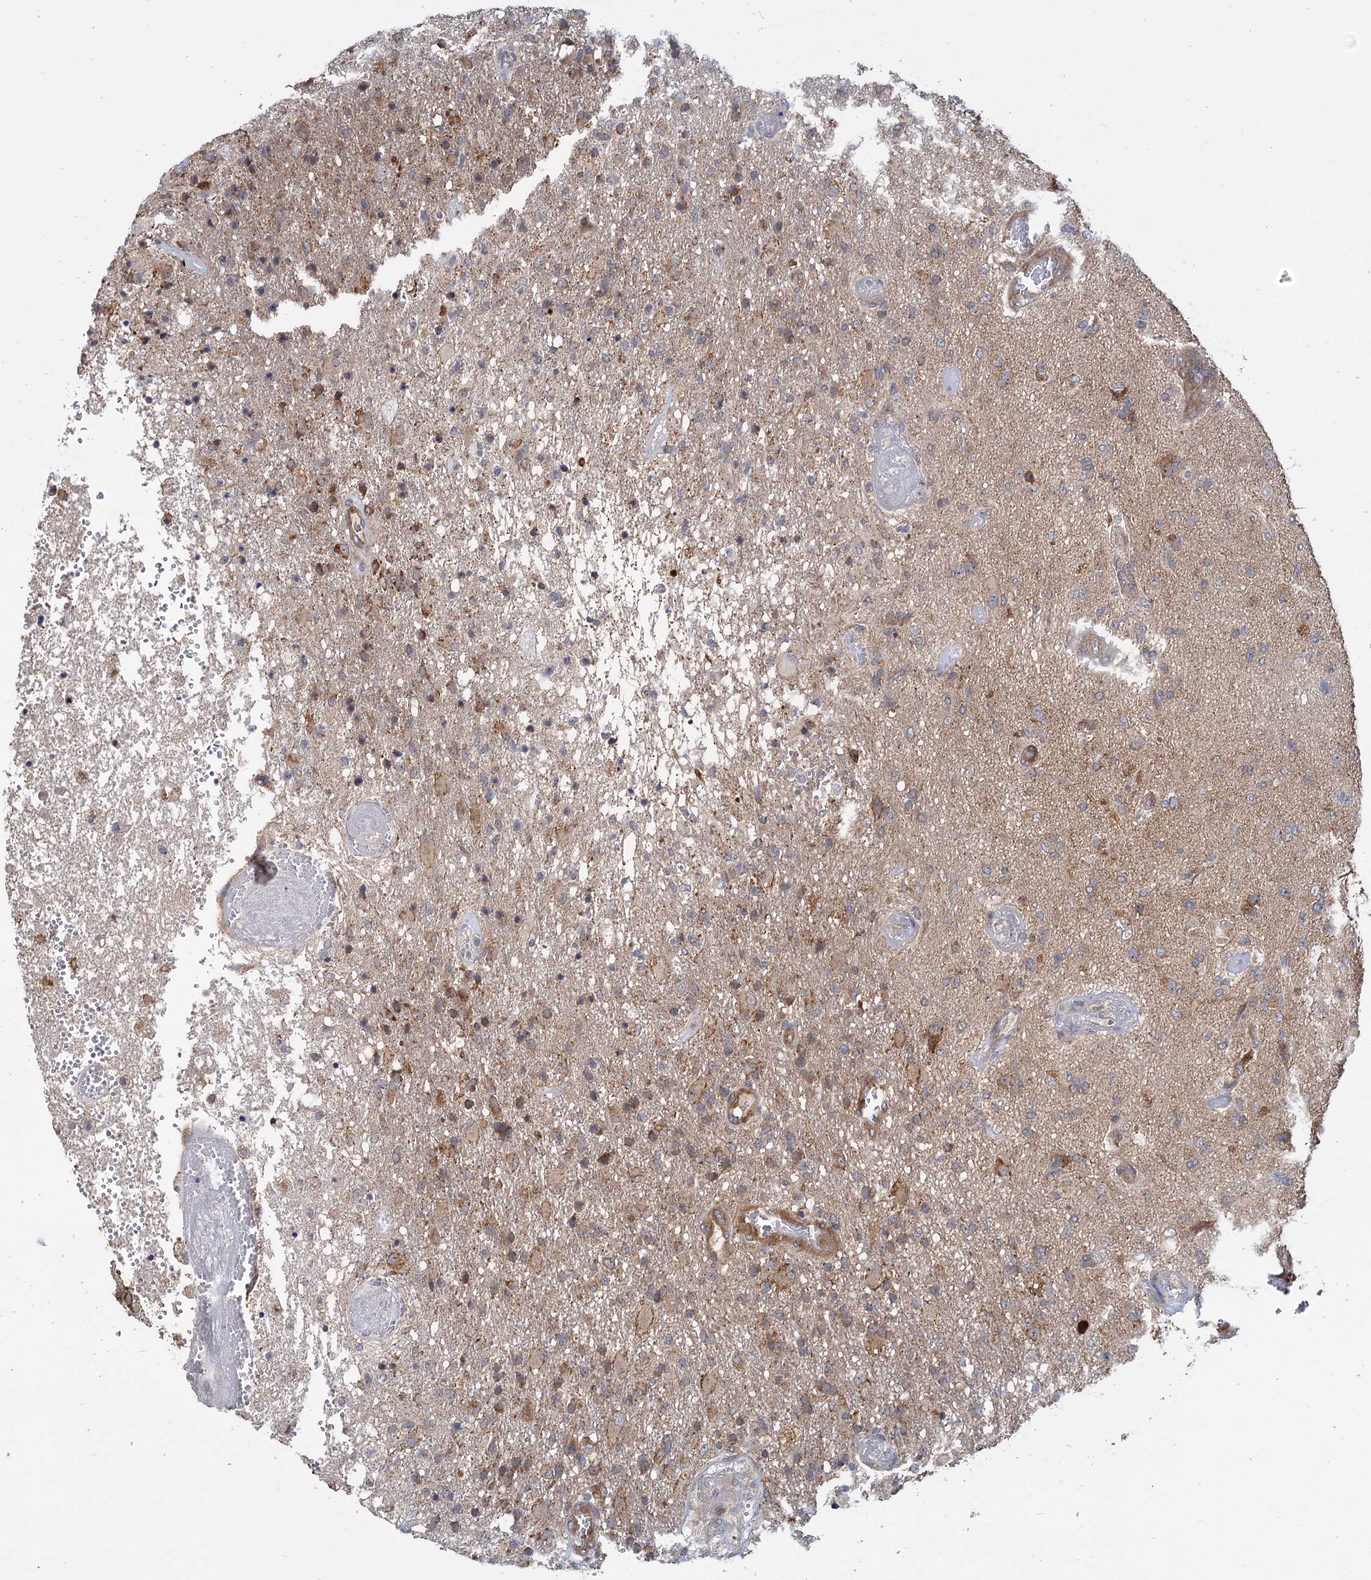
{"staining": {"intensity": "moderate", "quantity": "<25%", "location": "cytoplasmic/membranous"}, "tissue": "glioma", "cell_type": "Tumor cells", "image_type": "cancer", "snomed": [{"axis": "morphology", "description": "Glioma, malignant, High grade"}, {"axis": "topography", "description": "Brain"}], "caption": "This micrograph demonstrates glioma stained with IHC to label a protein in brown. The cytoplasmic/membranous of tumor cells show moderate positivity for the protein. Nuclei are counter-stained blue.", "gene": "DYNC2H1", "patient": {"sex": "female", "age": 74}}